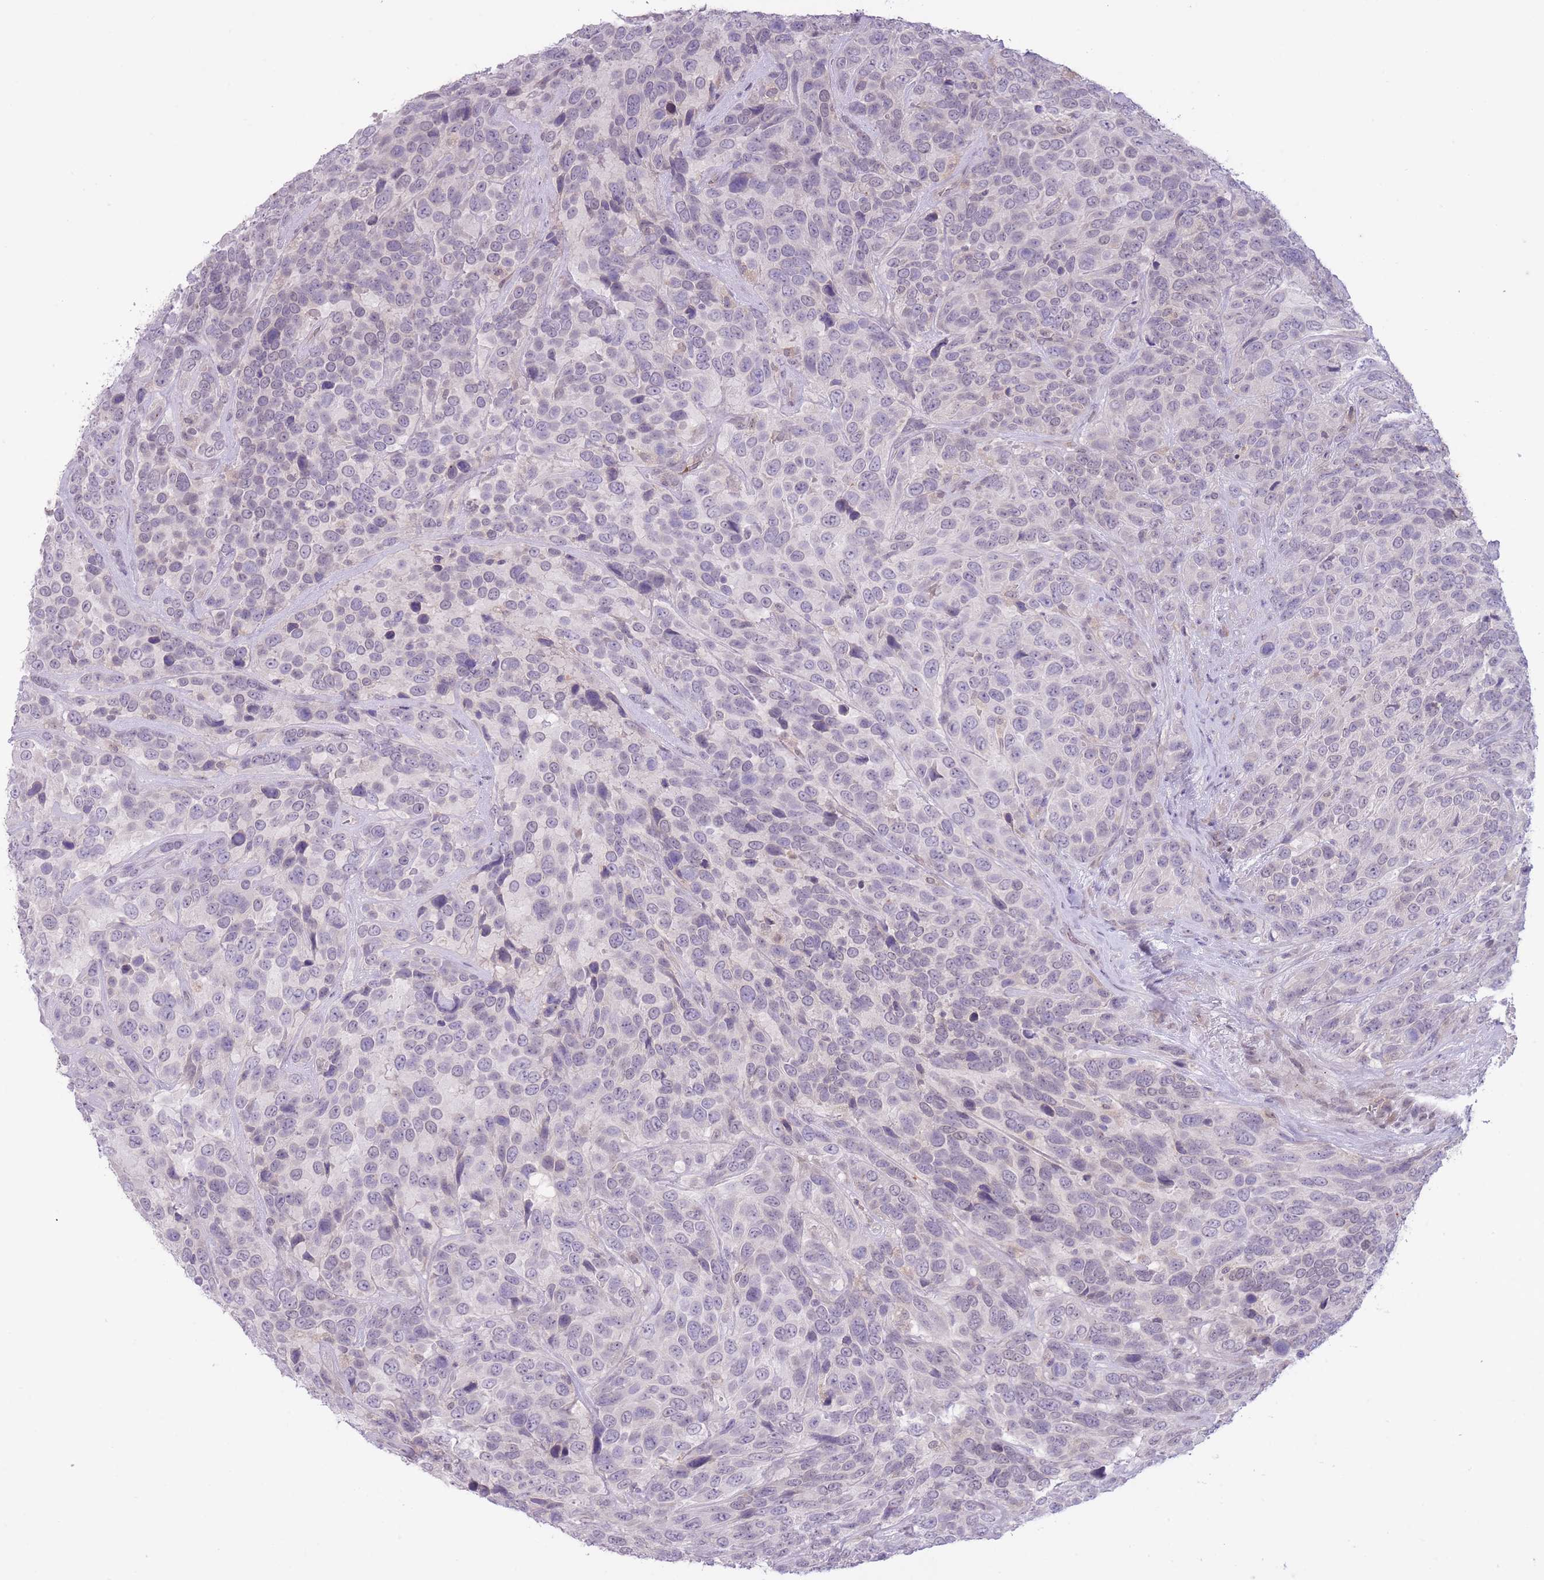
{"staining": {"intensity": "negative", "quantity": "none", "location": "none"}, "tissue": "urothelial cancer", "cell_type": "Tumor cells", "image_type": "cancer", "snomed": [{"axis": "morphology", "description": "Urothelial carcinoma, High grade"}, {"axis": "topography", "description": "Urinary bladder"}], "caption": "This is an immunohistochemistry (IHC) photomicrograph of human urothelial cancer. There is no staining in tumor cells.", "gene": "ARPIN", "patient": {"sex": "female", "age": 70}}